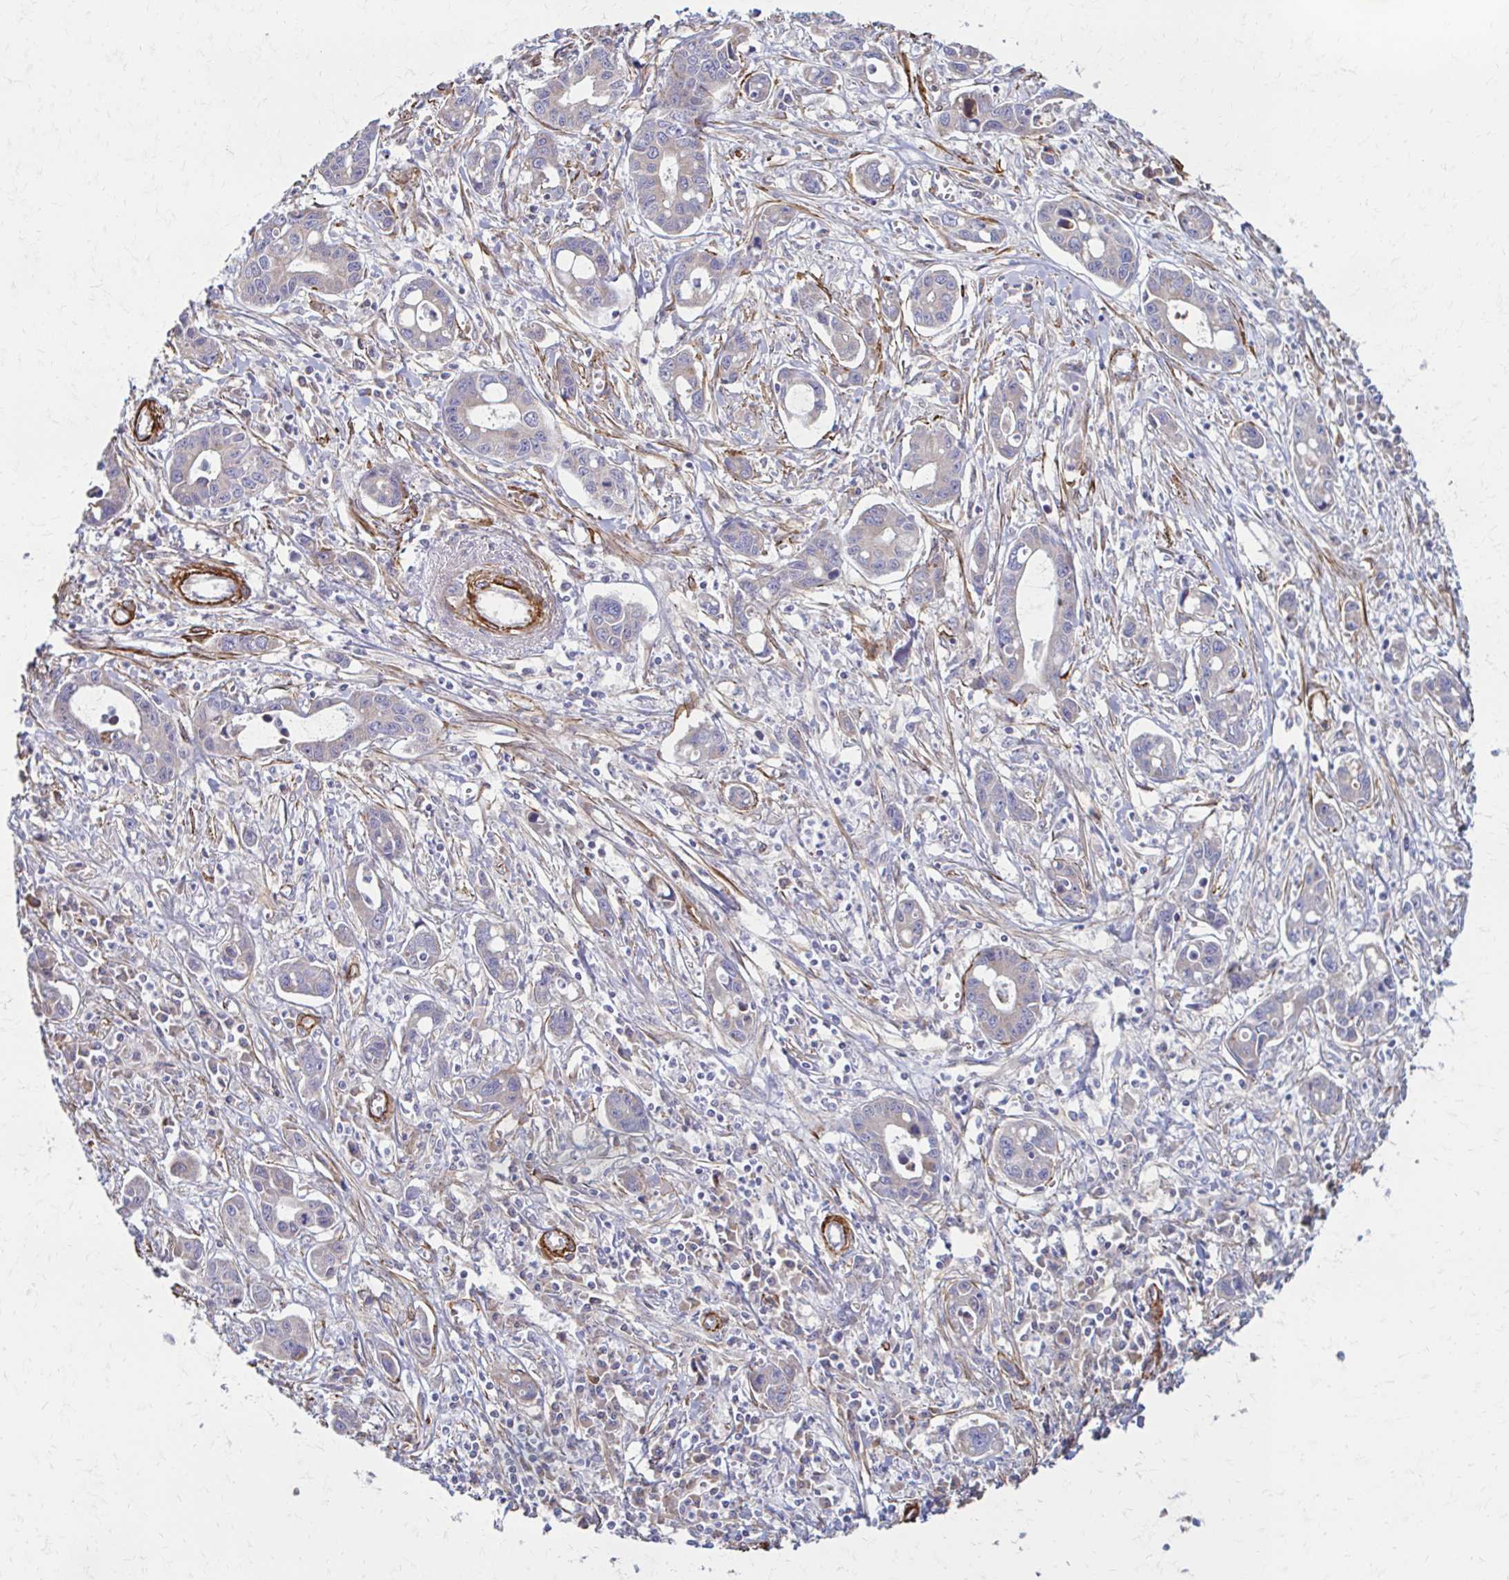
{"staining": {"intensity": "negative", "quantity": "none", "location": "none"}, "tissue": "liver cancer", "cell_type": "Tumor cells", "image_type": "cancer", "snomed": [{"axis": "morphology", "description": "Cholangiocarcinoma"}, {"axis": "topography", "description": "Liver"}], "caption": "There is no significant expression in tumor cells of cholangiocarcinoma (liver).", "gene": "TIMMDC1", "patient": {"sex": "male", "age": 58}}